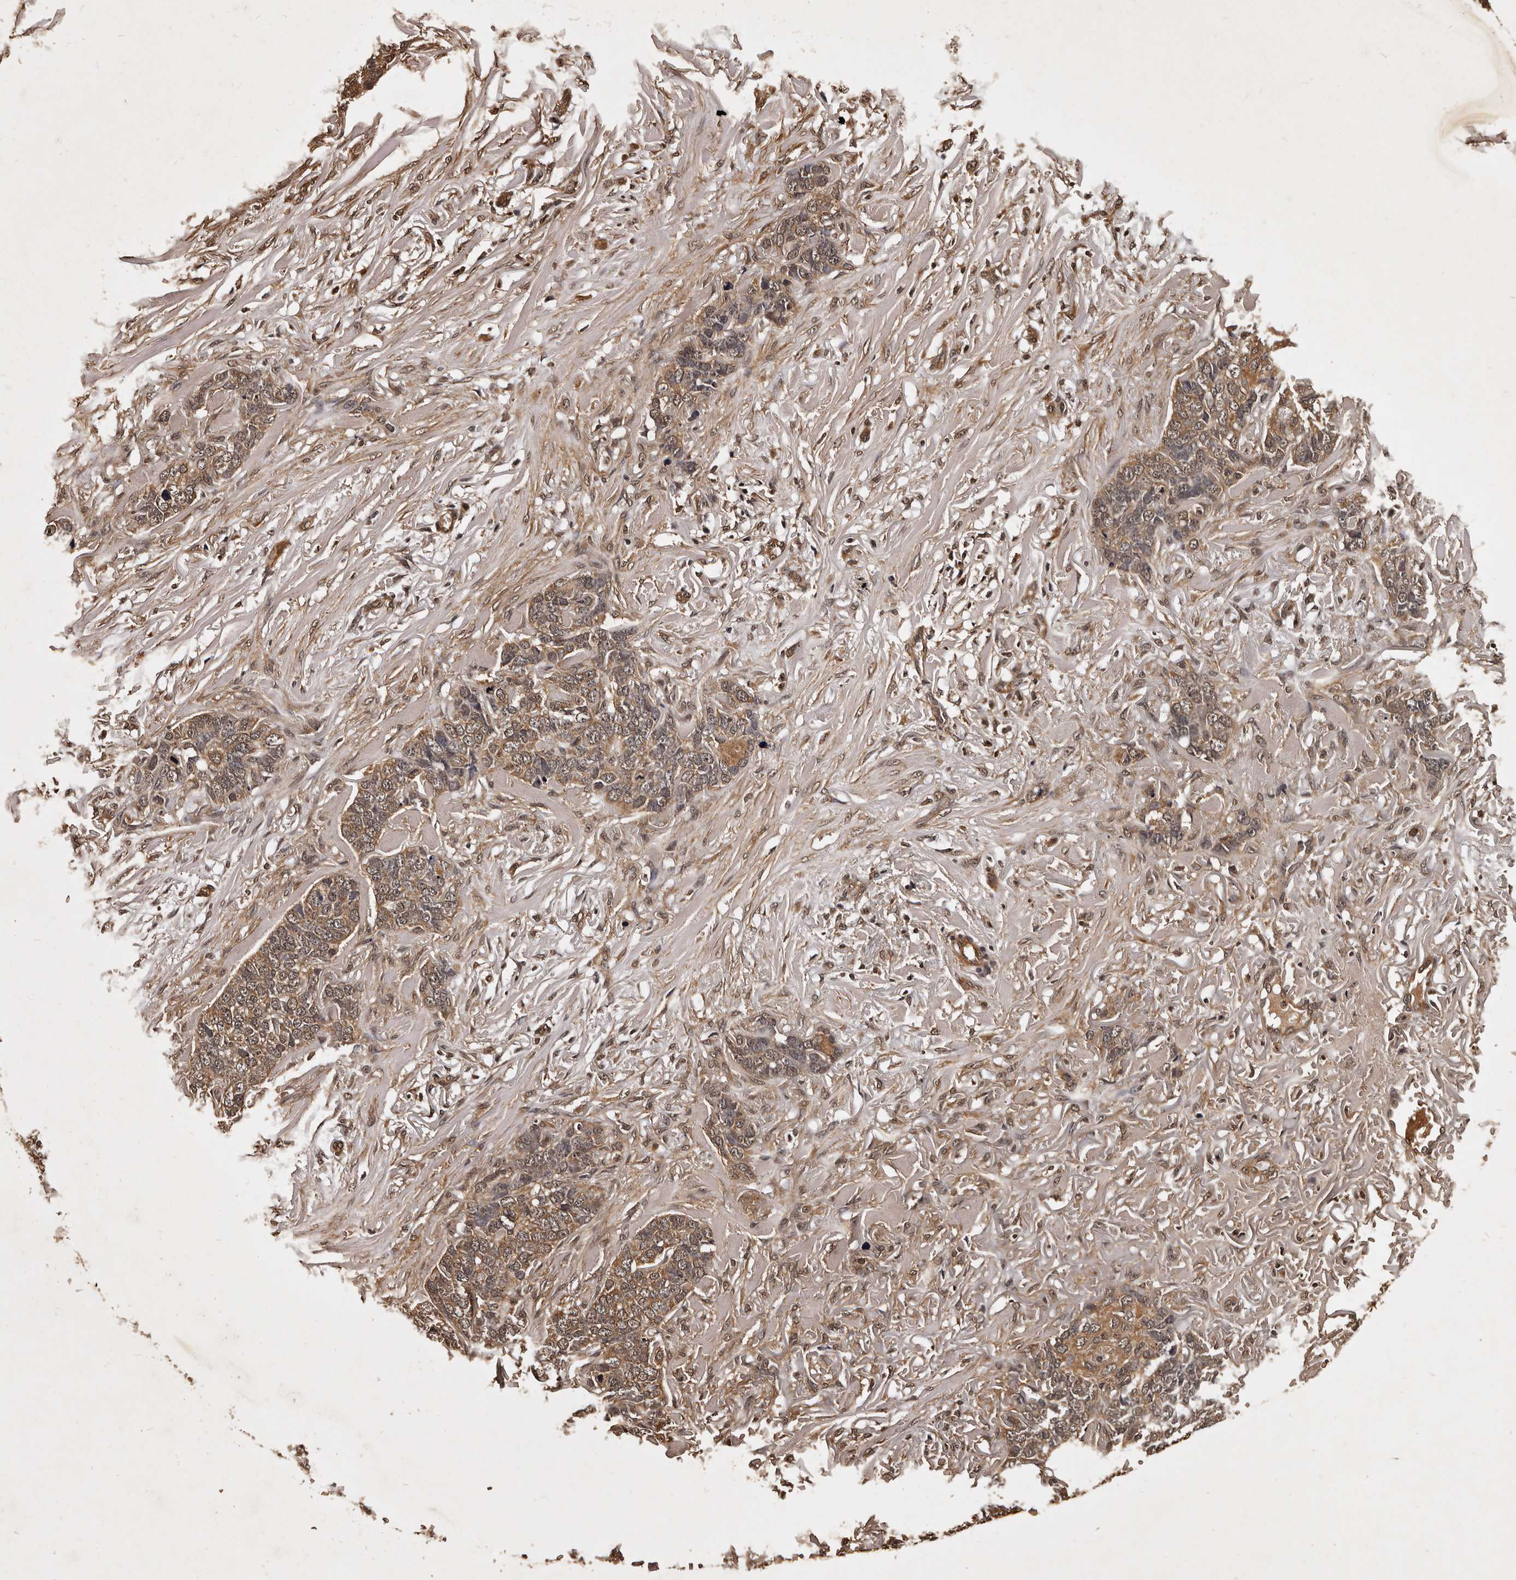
{"staining": {"intensity": "weak", "quantity": "25%-75%", "location": "cytoplasmic/membranous,nuclear"}, "tissue": "skin cancer", "cell_type": "Tumor cells", "image_type": "cancer", "snomed": [{"axis": "morphology", "description": "Normal tissue, NOS"}, {"axis": "morphology", "description": "Basal cell carcinoma"}, {"axis": "topography", "description": "Skin"}], "caption": "Immunohistochemical staining of skin cancer shows weak cytoplasmic/membranous and nuclear protein positivity in about 25%-75% of tumor cells.", "gene": "PARS2", "patient": {"sex": "male", "age": 77}}